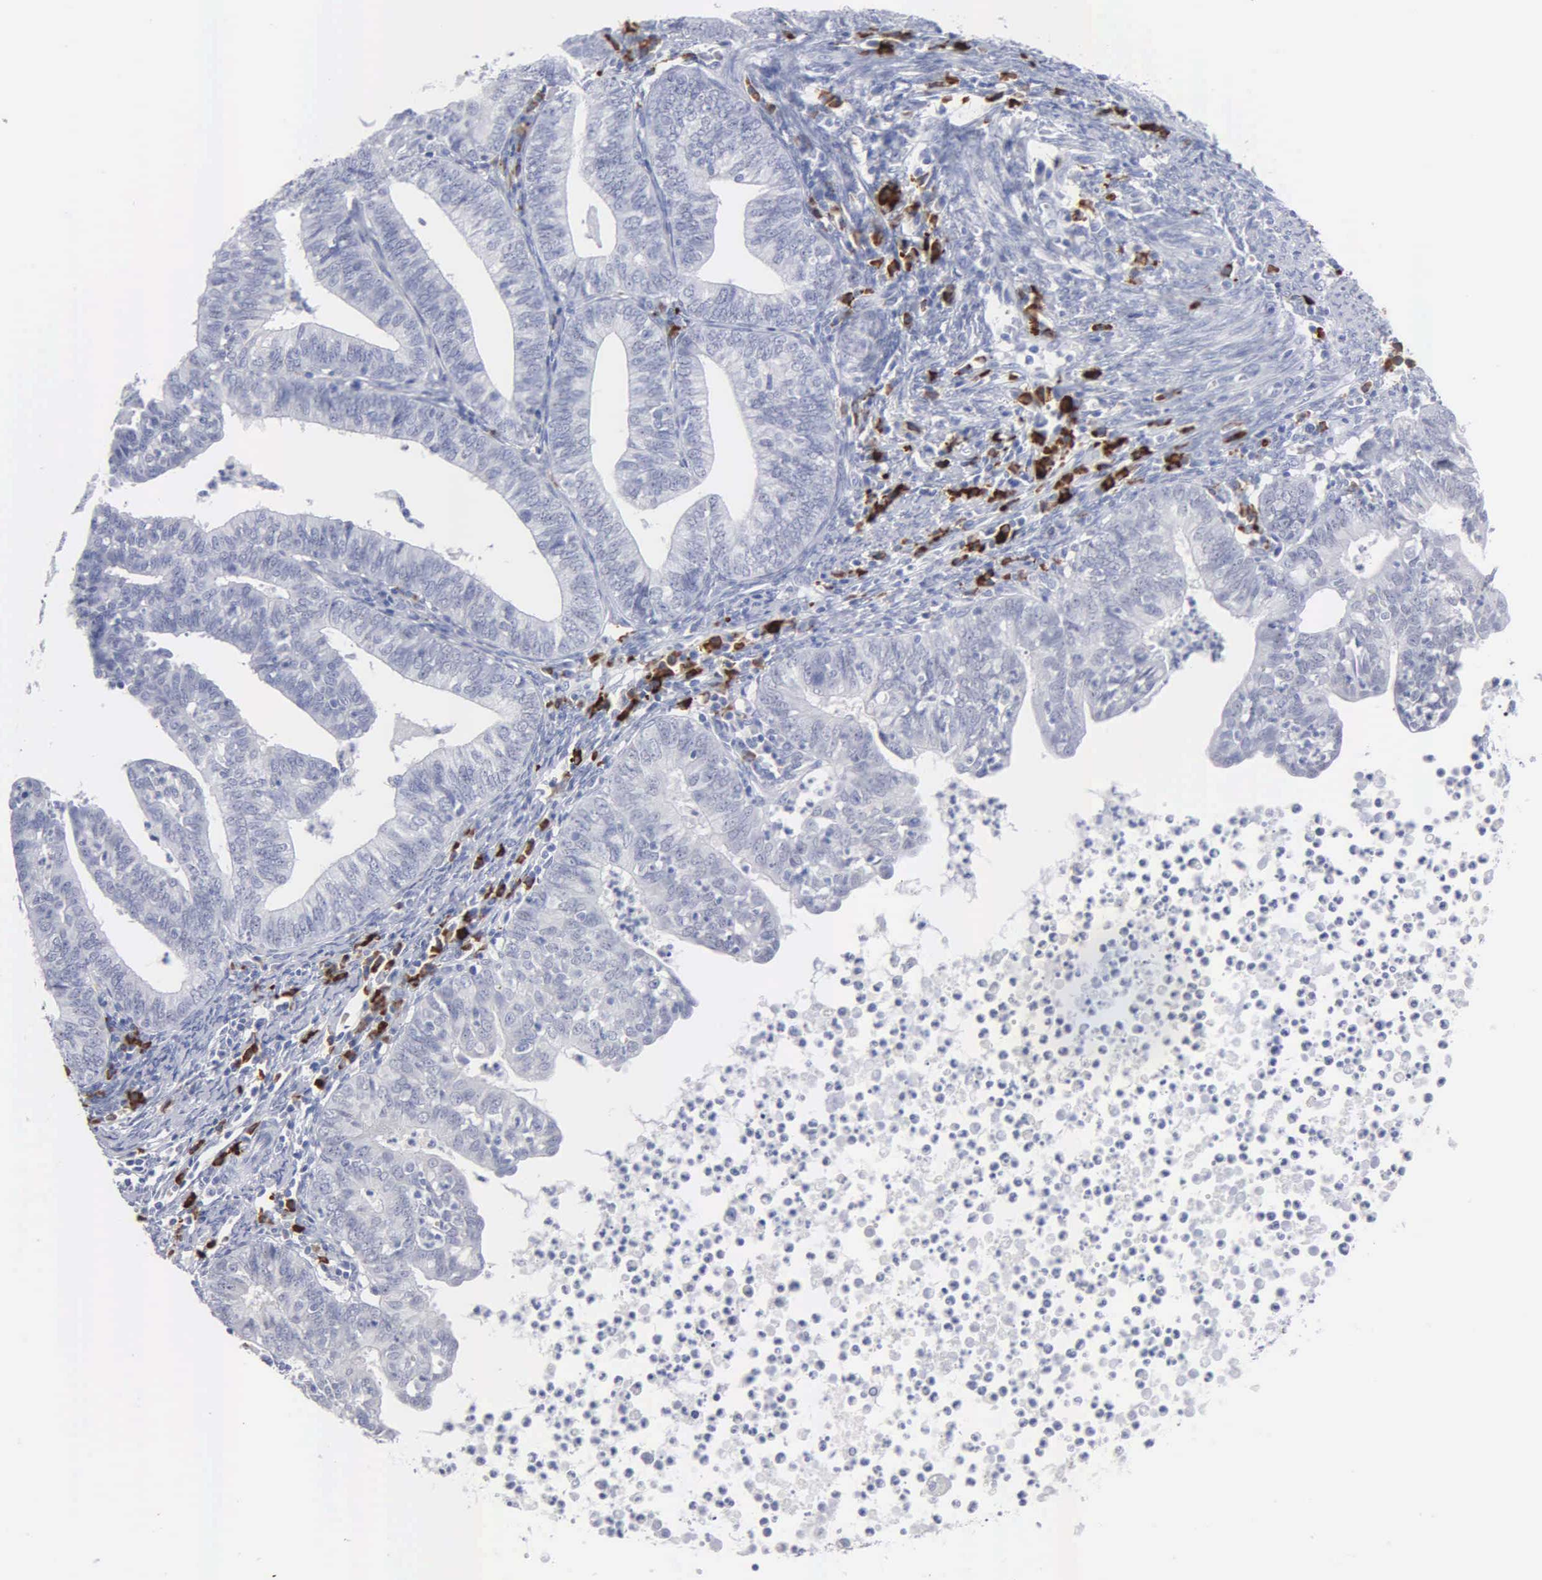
{"staining": {"intensity": "negative", "quantity": "none", "location": "none"}, "tissue": "endometrial cancer", "cell_type": "Tumor cells", "image_type": "cancer", "snomed": [{"axis": "morphology", "description": "Adenocarcinoma, NOS"}, {"axis": "topography", "description": "Endometrium"}], "caption": "There is no significant staining in tumor cells of endometrial cancer.", "gene": "ASPHD2", "patient": {"sex": "female", "age": 66}}